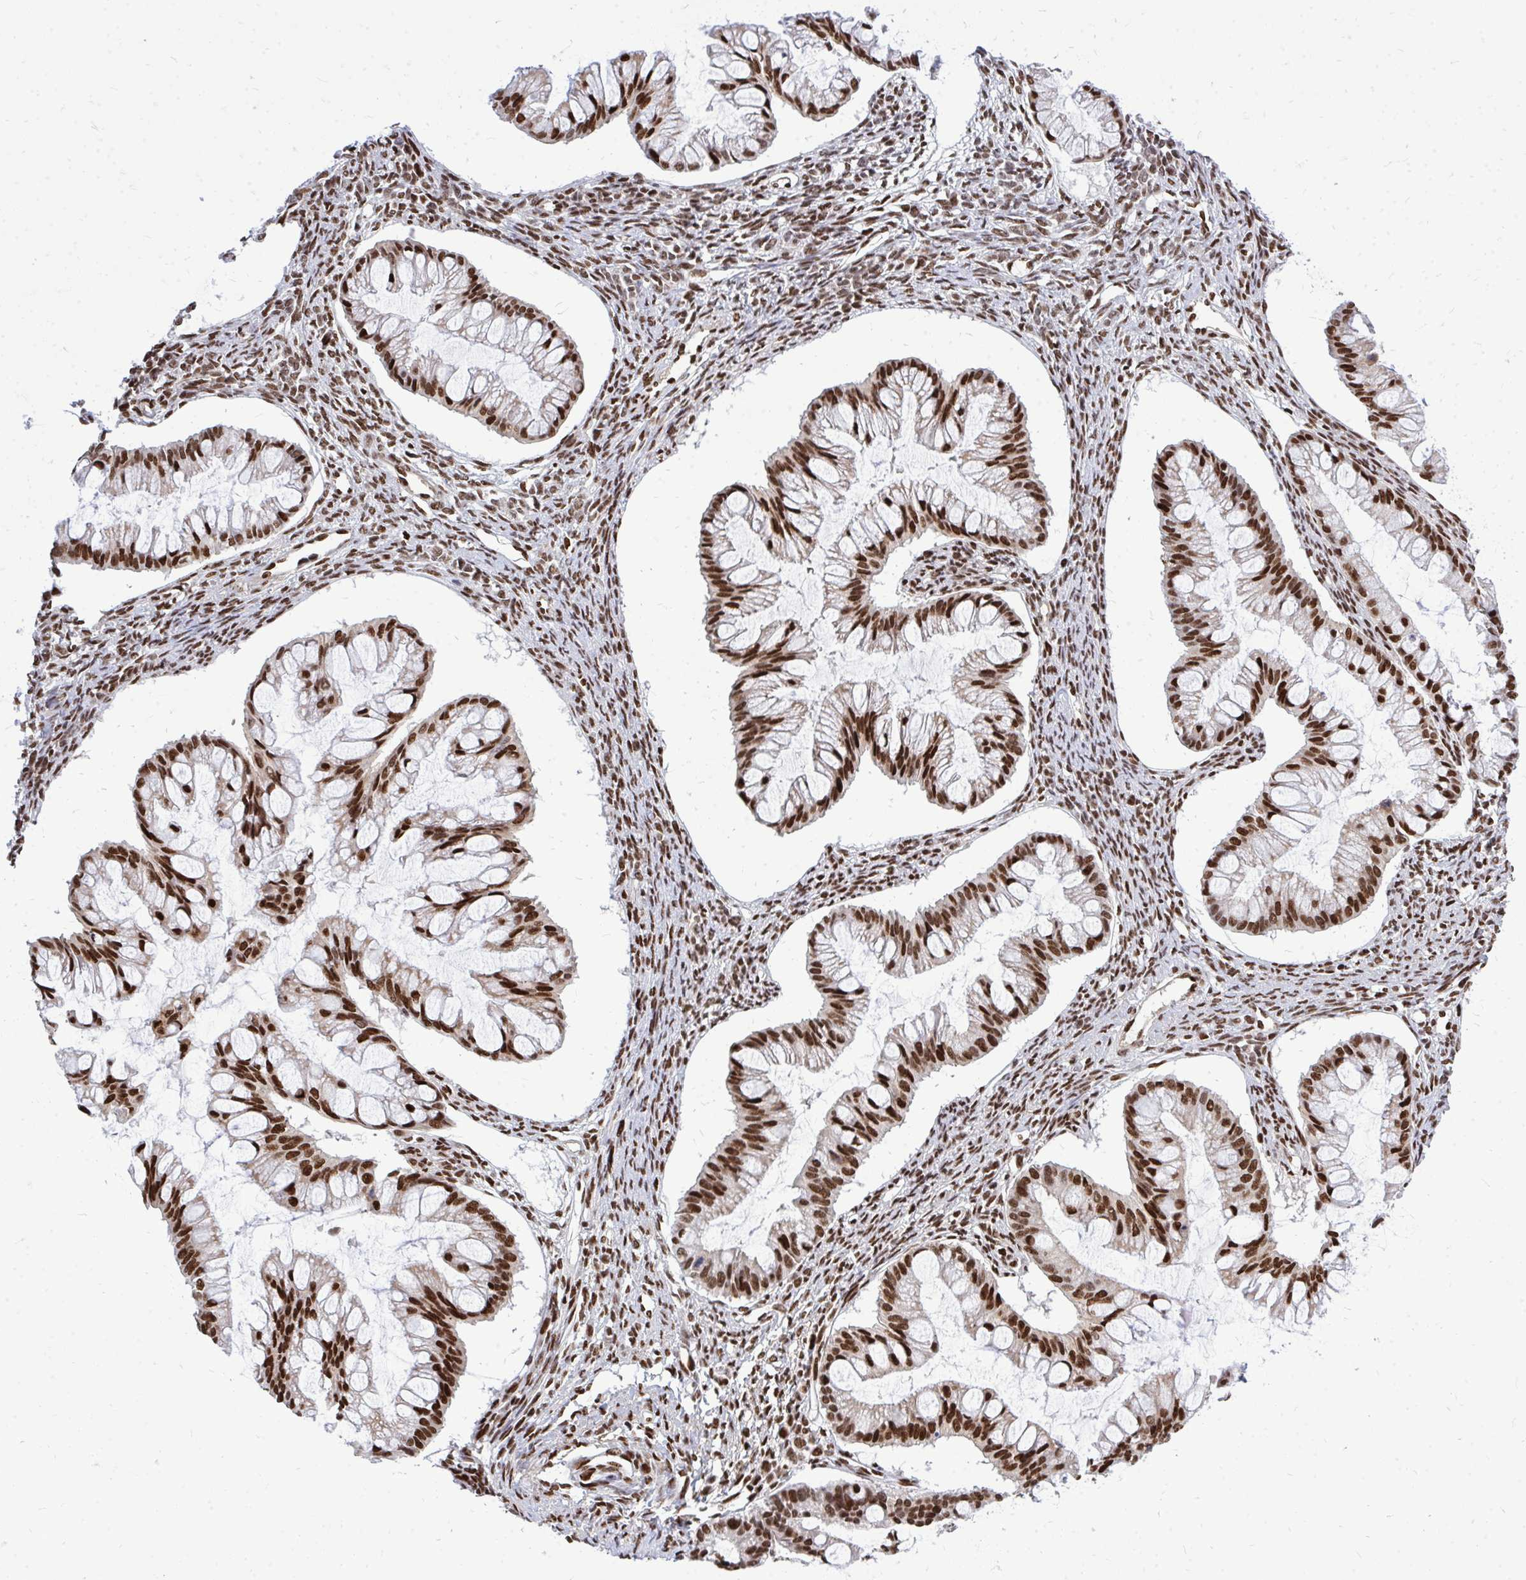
{"staining": {"intensity": "strong", "quantity": ">75%", "location": "nuclear"}, "tissue": "ovarian cancer", "cell_type": "Tumor cells", "image_type": "cancer", "snomed": [{"axis": "morphology", "description": "Cystadenocarcinoma, mucinous, NOS"}, {"axis": "topography", "description": "Ovary"}], "caption": "Protein expression analysis of mucinous cystadenocarcinoma (ovarian) exhibits strong nuclear staining in approximately >75% of tumor cells. The staining is performed using DAB (3,3'-diaminobenzidine) brown chromogen to label protein expression. The nuclei are counter-stained blue using hematoxylin.", "gene": "TBL1Y", "patient": {"sex": "female", "age": 73}}